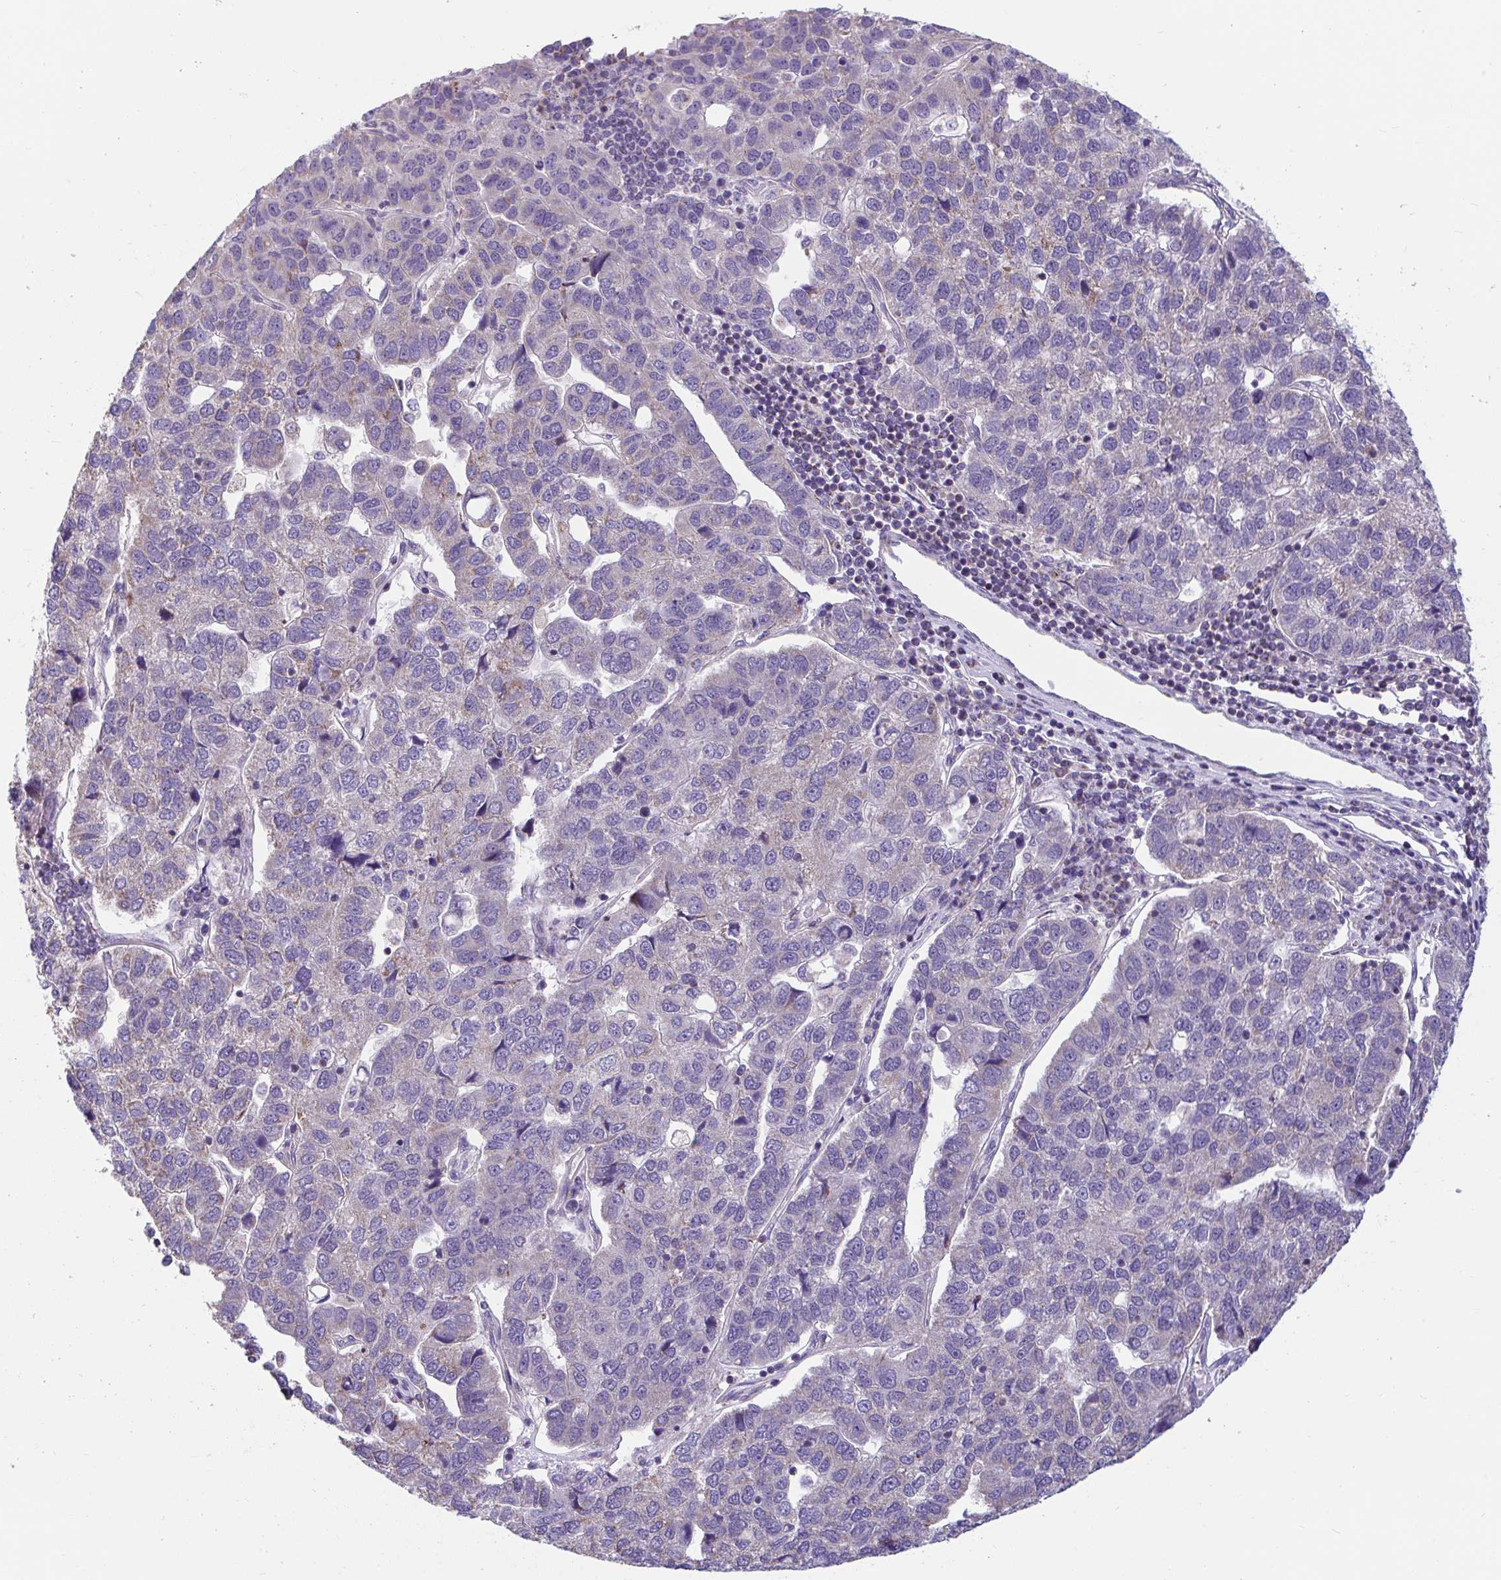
{"staining": {"intensity": "weak", "quantity": "<25%", "location": "cytoplasmic/membranous"}, "tissue": "pancreatic cancer", "cell_type": "Tumor cells", "image_type": "cancer", "snomed": [{"axis": "morphology", "description": "Adenocarcinoma, NOS"}, {"axis": "topography", "description": "Pancreas"}], "caption": "High power microscopy photomicrograph of an IHC photomicrograph of pancreatic cancer, revealing no significant positivity in tumor cells.", "gene": "OR13A1", "patient": {"sex": "female", "age": 61}}